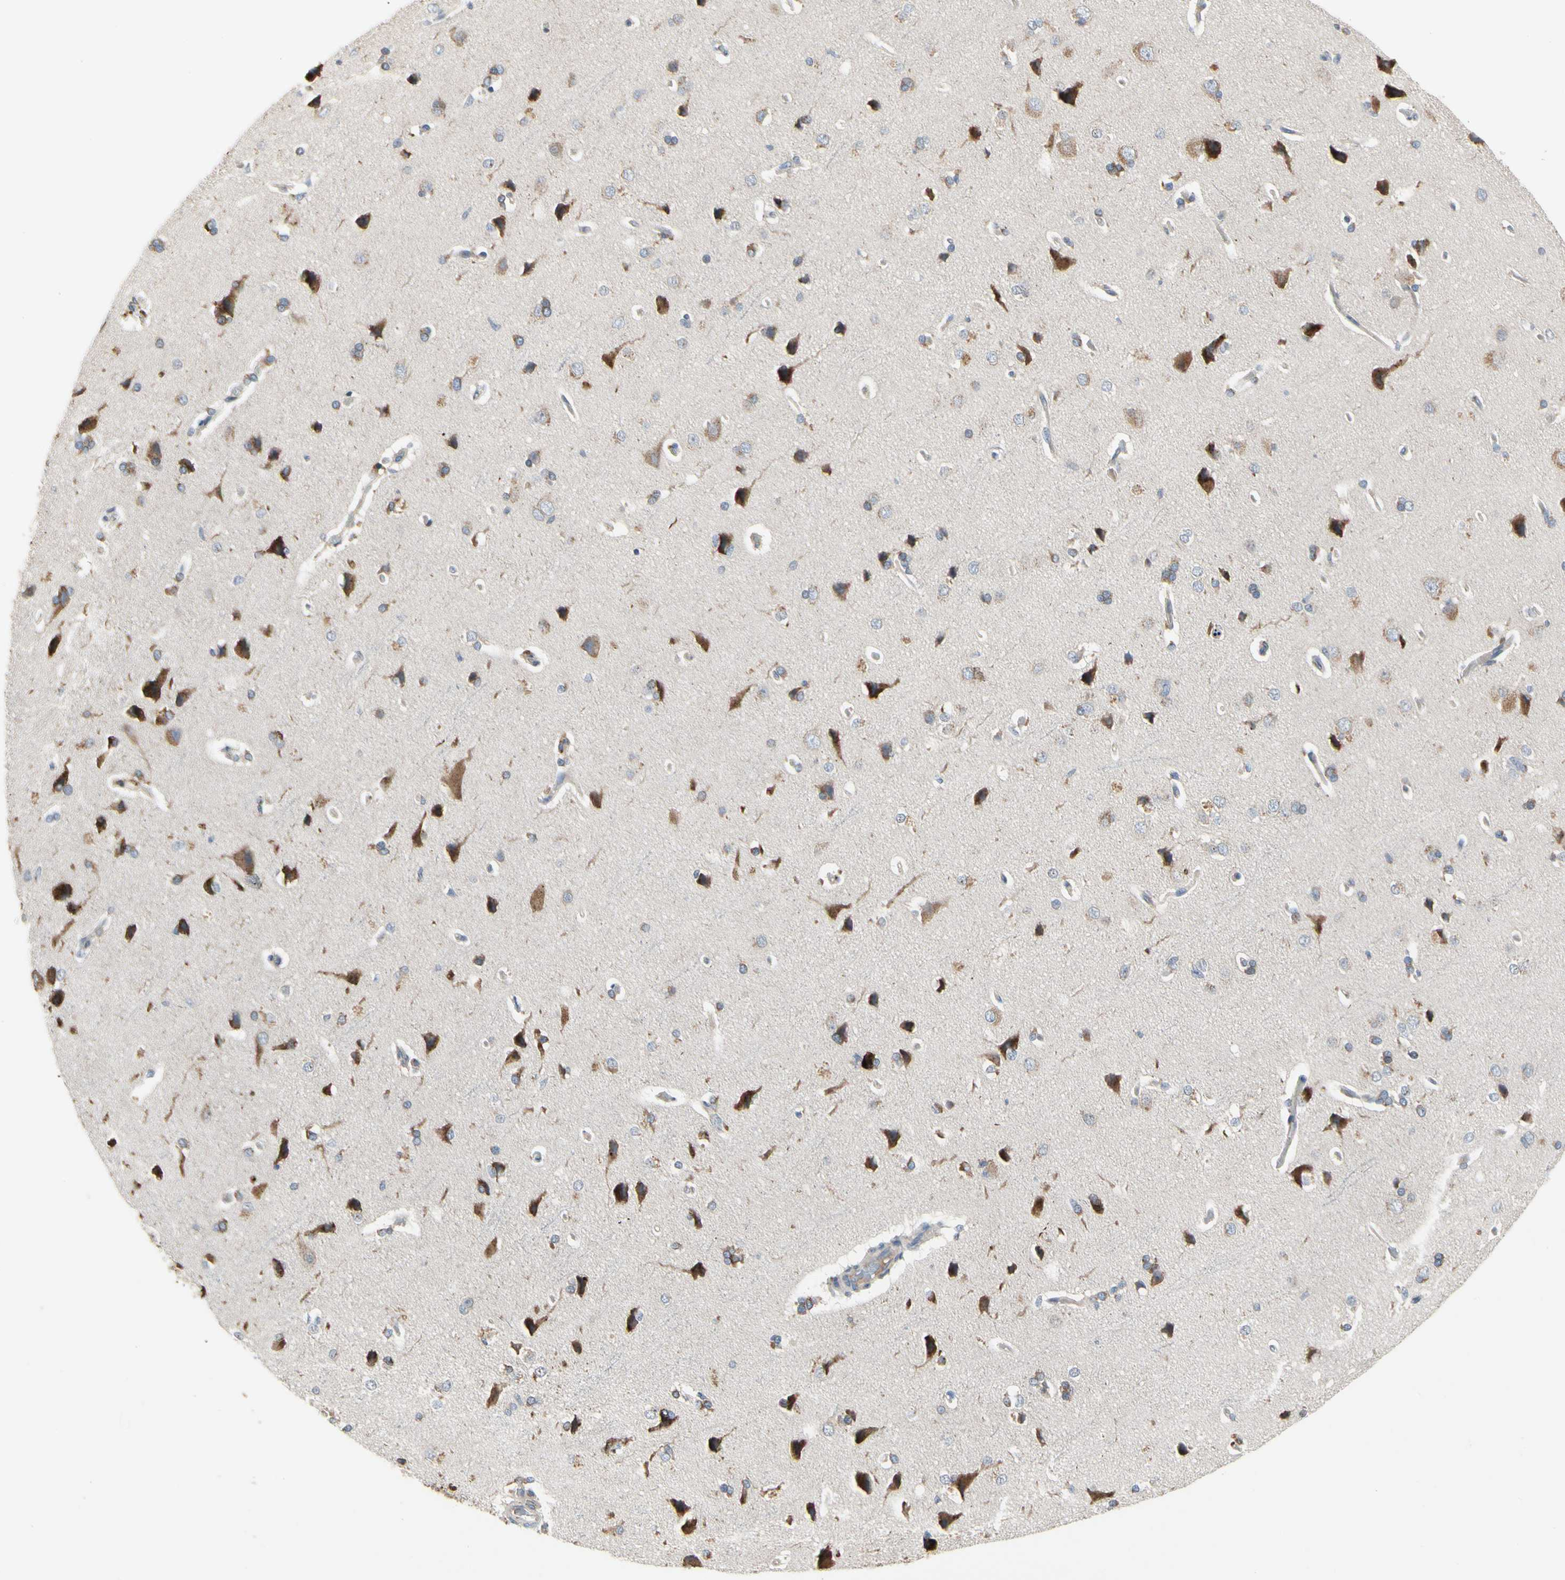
{"staining": {"intensity": "negative", "quantity": "none", "location": "none"}, "tissue": "cerebral cortex", "cell_type": "Endothelial cells", "image_type": "normal", "snomed": [{"axis": "morphology", "description": "Normal tissue, NOS"}, {"axis": "topography", "description": "Cerebral cortex"}], "caption": "Immunohistochemistry micrograph of benign cerebral cortex: human cerebral cortex stained with DAB (3,3'-diaminobenzidine) displays no significant protein positivity in endothelial cells.", "gene": "MMEL1", "patient": {"sex": "male", "age": 62}}